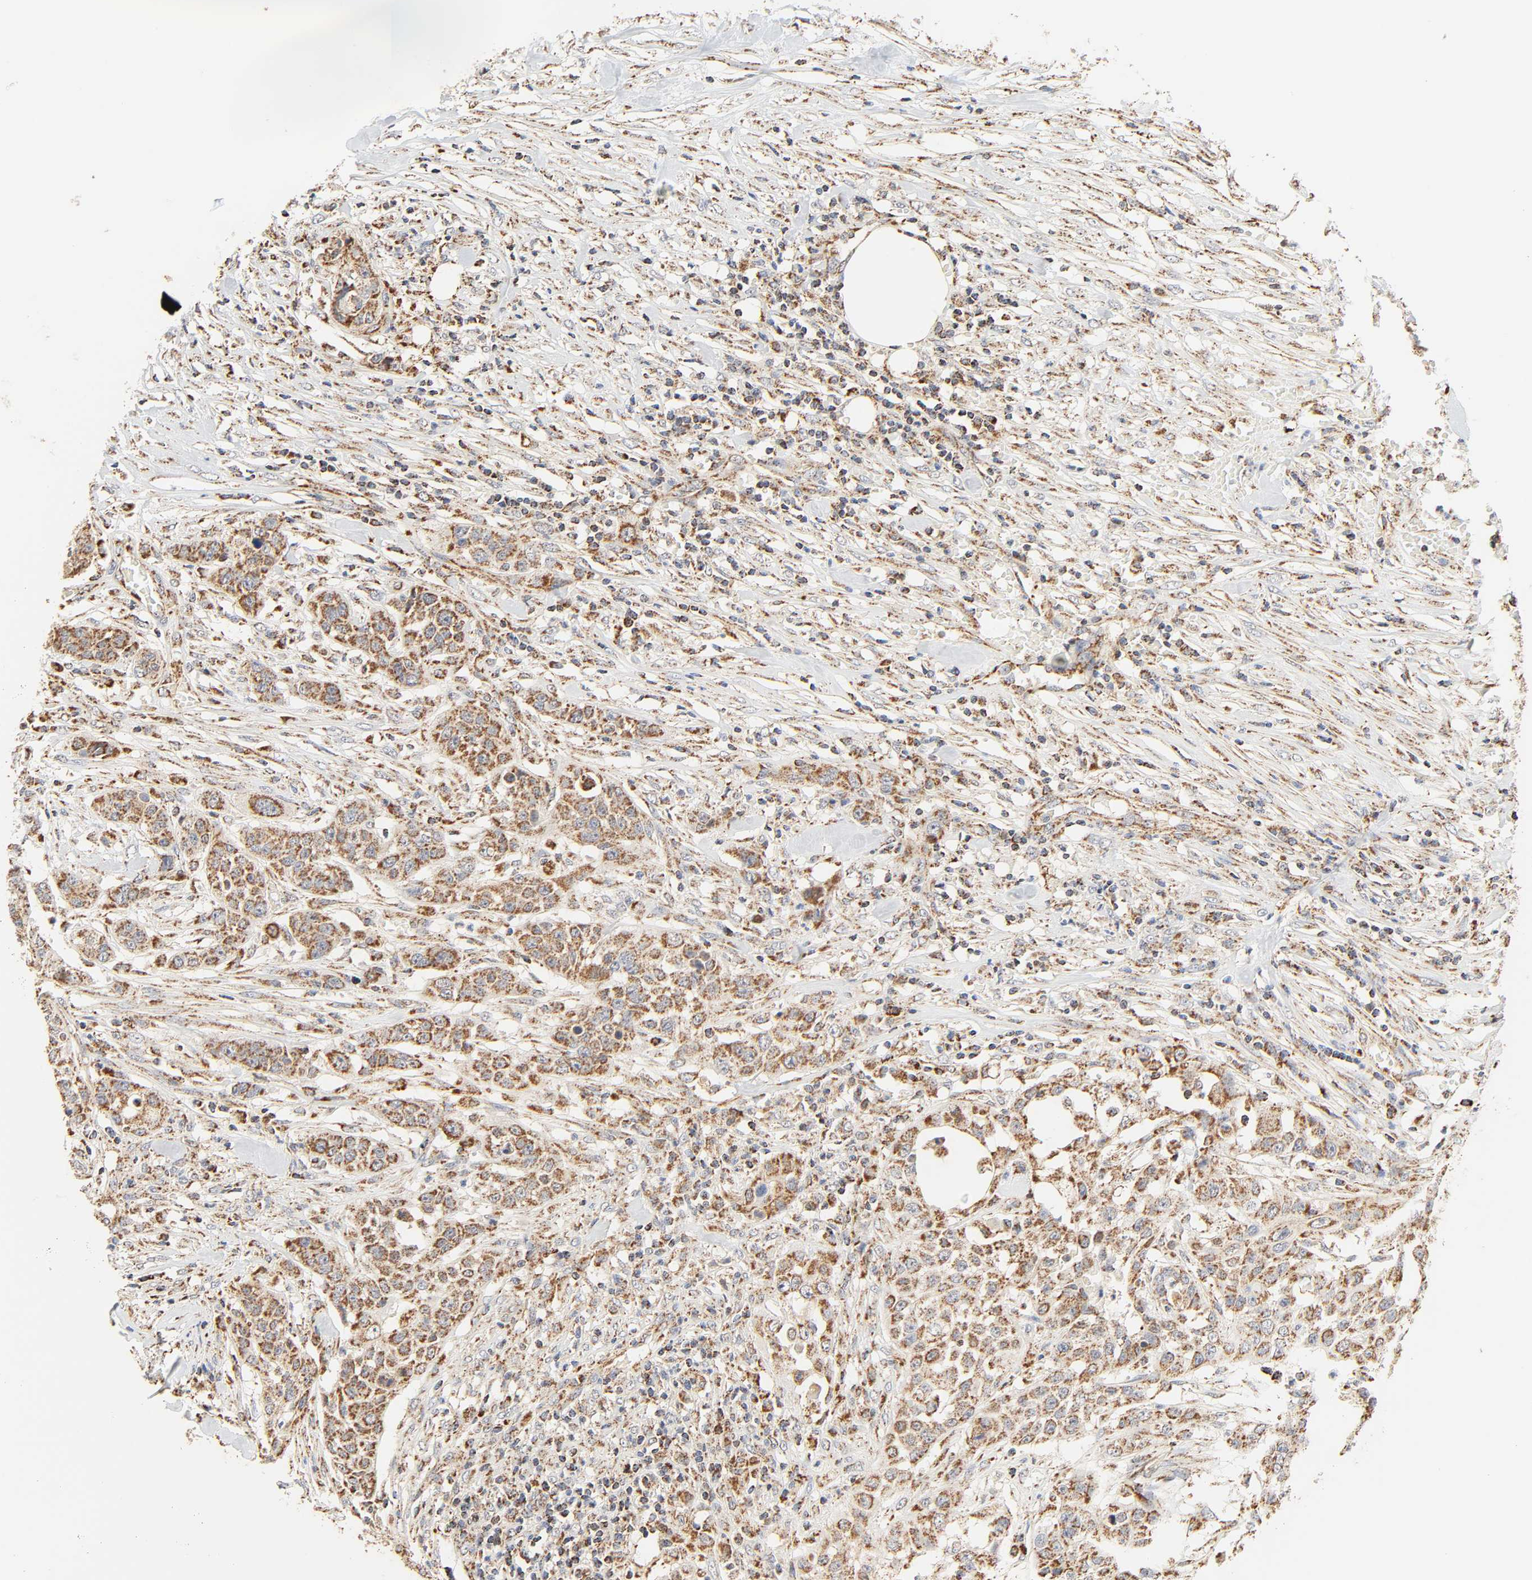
{"staining": {"intensity": "moderate", "quantity": ">75%", "location": "cytoplasmic/membranous"}, "tissue": "urothelial cancer", "cell_type": "Tumor cells", "image_type": "cancer", "snomed": [{"axis": "morphology", "description": "Urothelial carcinoma, High grade"}, {"axis": "topography", "description": "Urinary bladder"}], "caption": "Moderate cytoplasmic/membranous protein positivity is identified in about >75% of tumor cells in urothelial cancer.", "gene": "ZMAT5", "patient": {"sex": "male", "age": 74}}